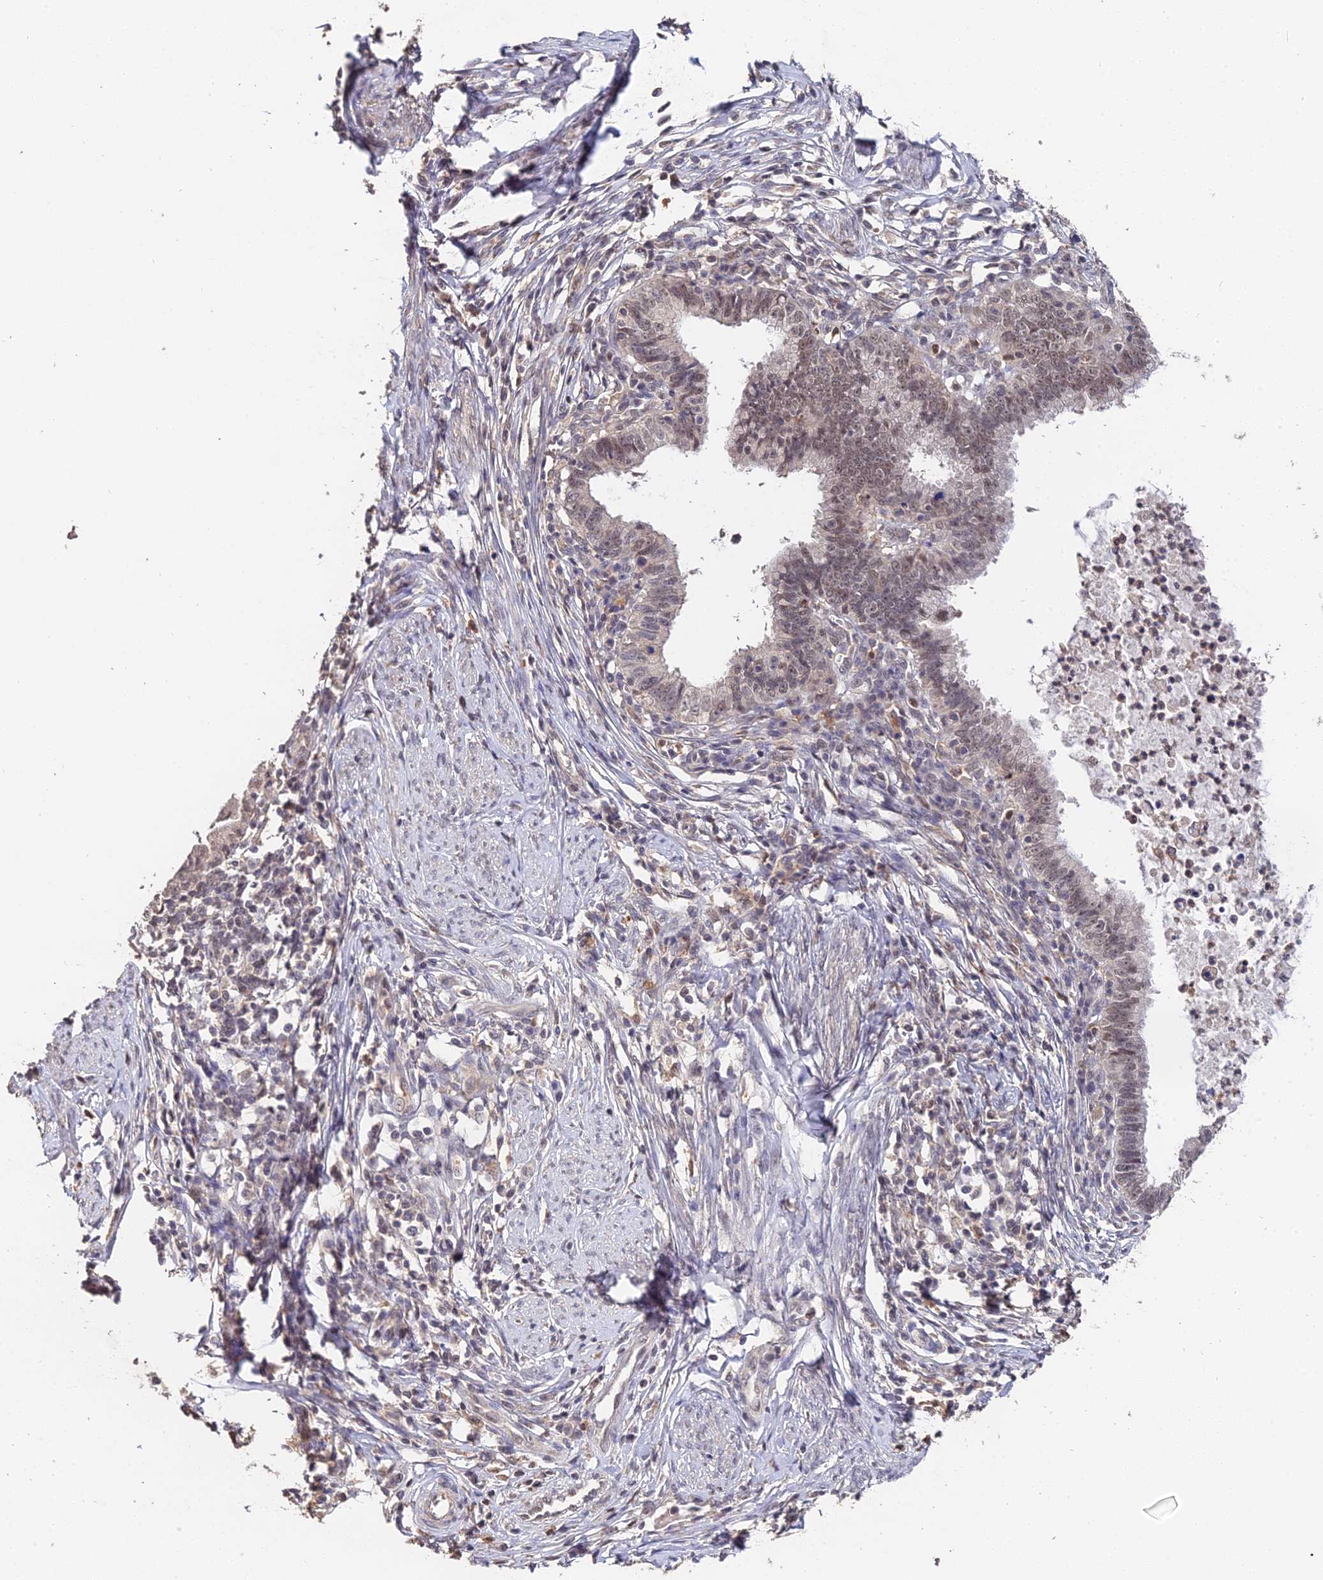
{"staining": {"intensity": "weak", "quantity": ">75%", "location": "nuclear"}, "tissue": "cervical cancer", "cell_type": "Tumor cells", "image_type": "cancer", "snomed": [{"axis": "morphology", "description": "Adenocarcinoma, NOS"}, {"axis": "topography", "description": "Cervix"}], "caption": "Adenocarcinoma (cervical) stained with a brown dye shows weak nuclear positive staining in about >75% of tumor cells.", "gene": "LSM5", "patient": {"sex": "female", "age": 36}}